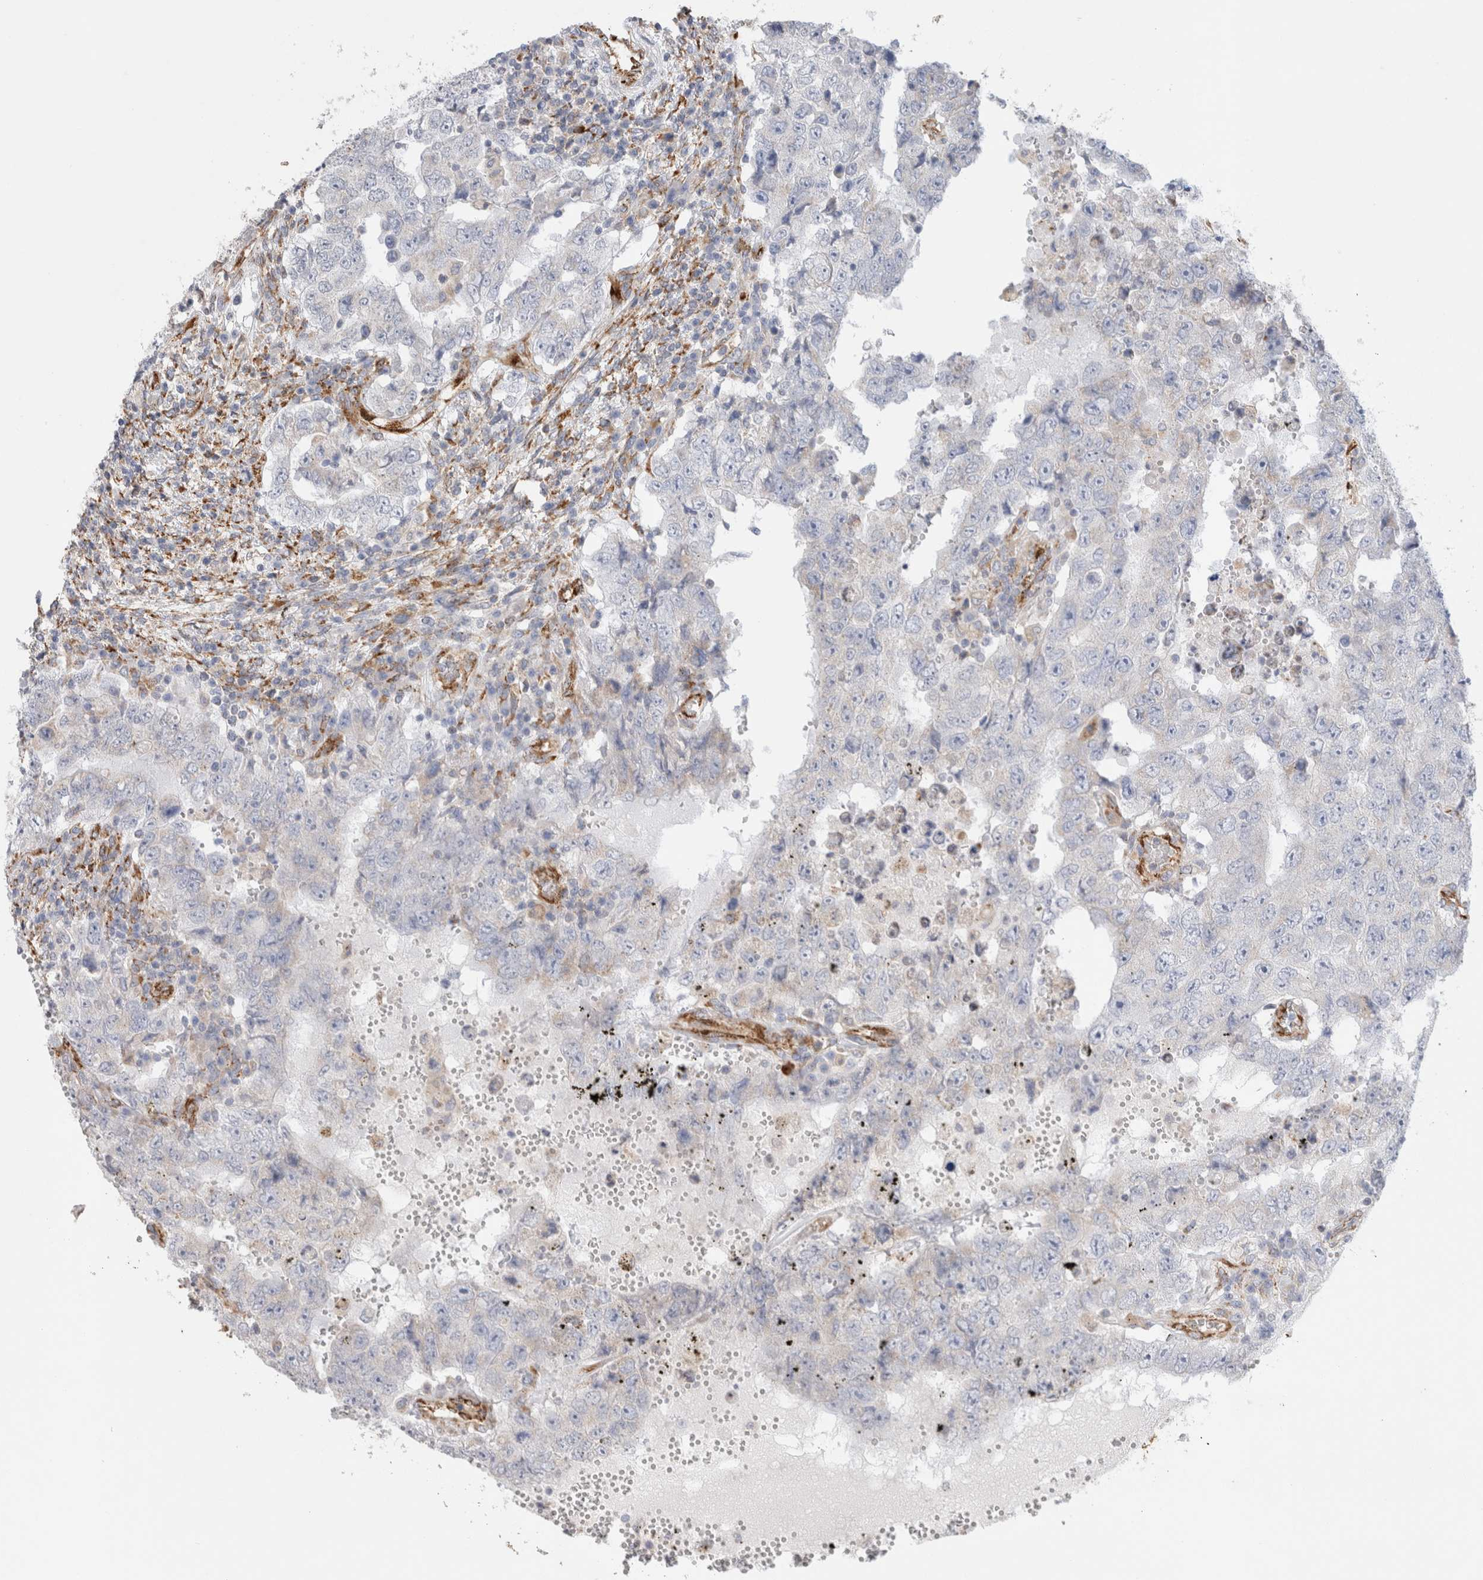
{"staining": {"intensity": "negative", "quantity": "none", "location": "none"}, "tissue": "testis cancer", "cell_type": "Tumor cells", "image_type": "cancer", "snomed": [{"axis": "morphology", "description": "Carcinoma, Embryonal, NOS"}, {"axis": "topography", "description": "Testis"}], "caption": "Human testis embryonal carcinoma stained for a protein using IHC demonstrates no positivity in tumor cells.", "gene": "CNPY4", "patient": {"sex": "male", "age": 26}}